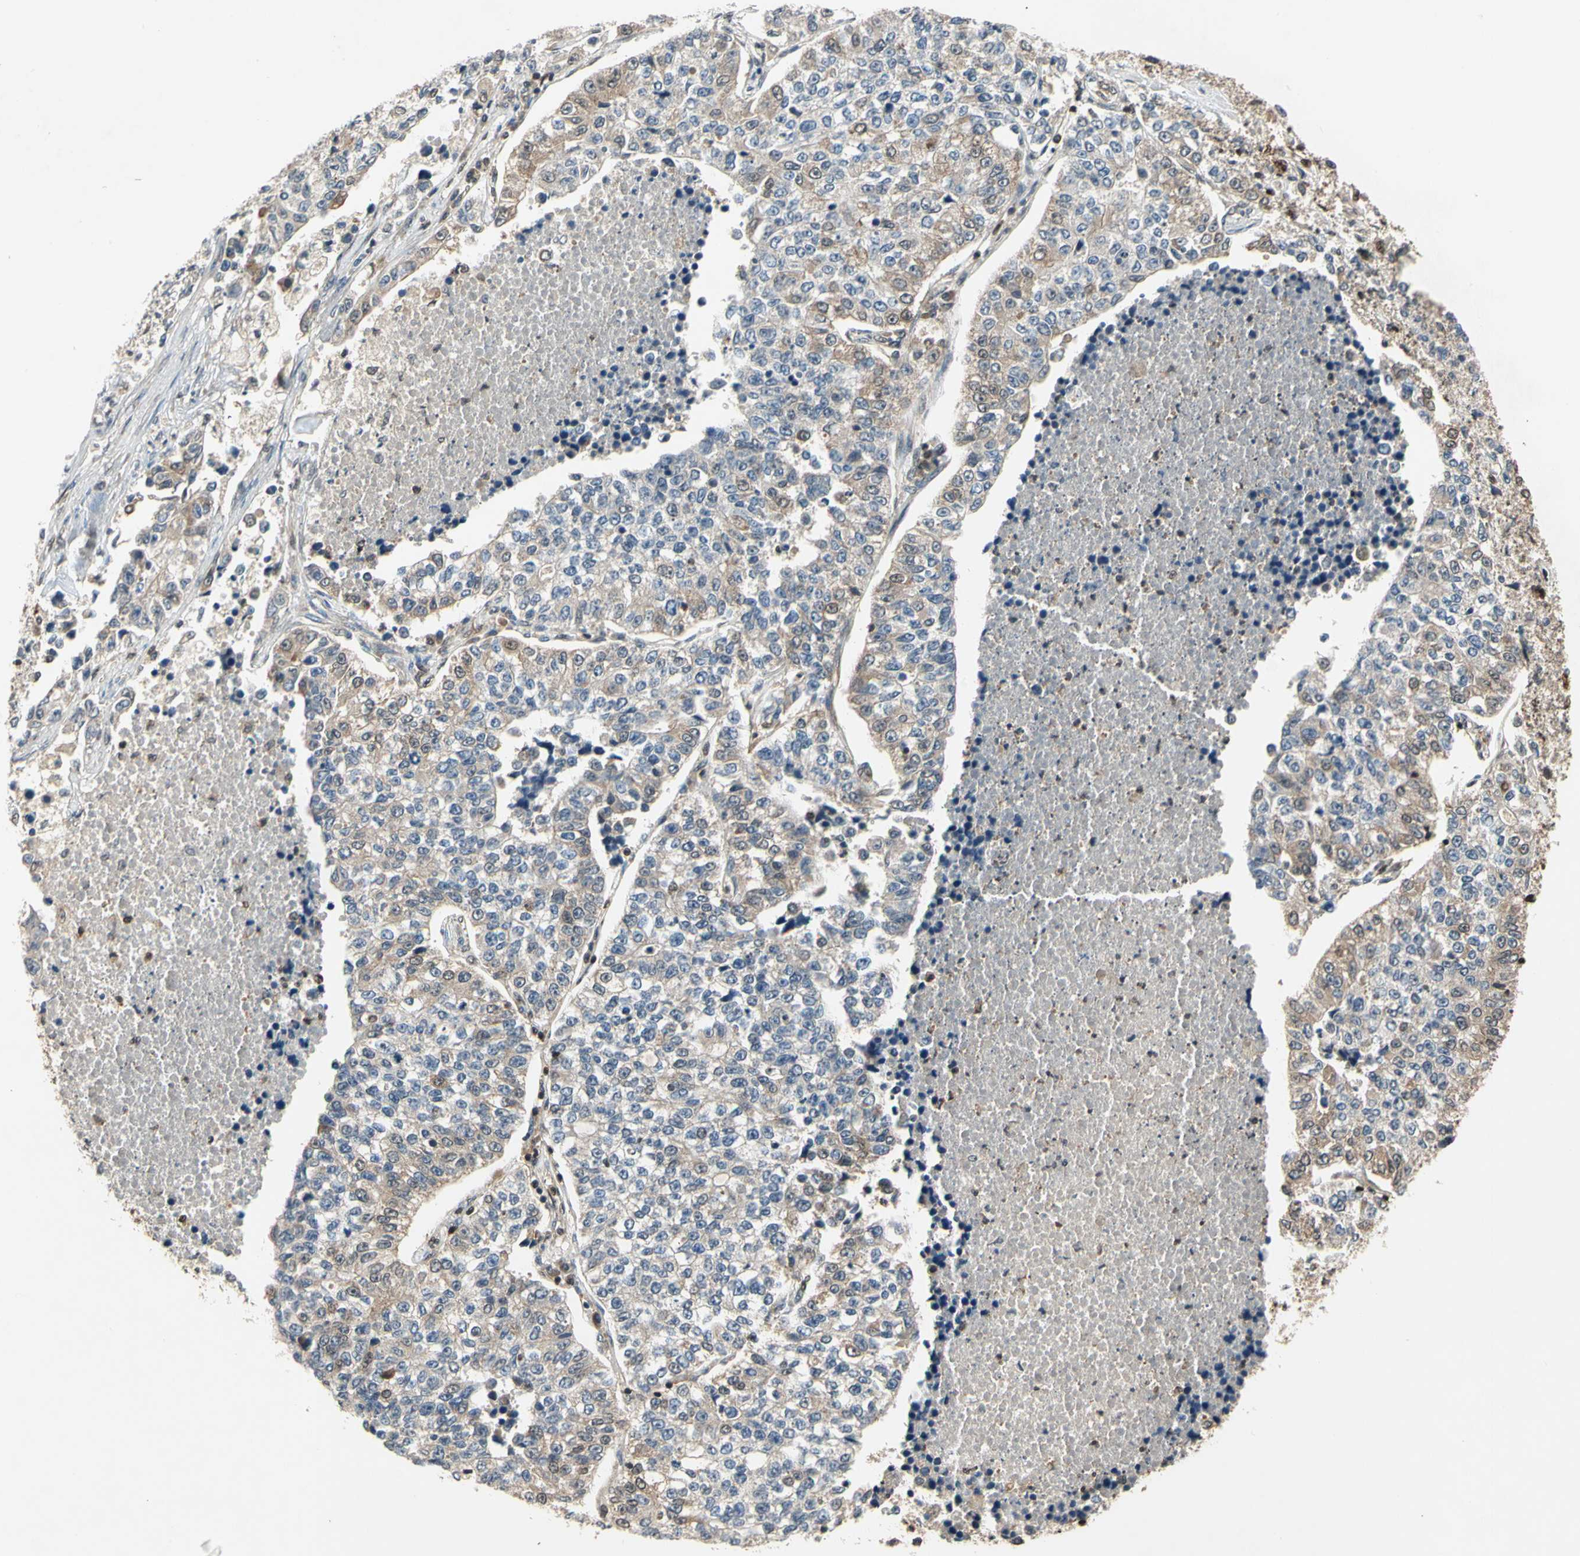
{"staining": {"intensity": "weak", "quantity": "25%-75%", "location": "cytoplasmic/membranous"}, "tissue": "lung cancer", "cell_type": "Tumor cells", "image_type": "cancer", "snomed": [{"axis": "morphology", "description": "Adenocarcinoma, NOS"}, {"axis": "topography", "description": "Lung"}], "caption": "Lung cancer stained with DAB IHC shows low levels of weak cytoplasmic/membranous positivity in about 25%-75% of tumor cells.", "gene": "GSR", "patient": {"sex": "male", "age": 49}}